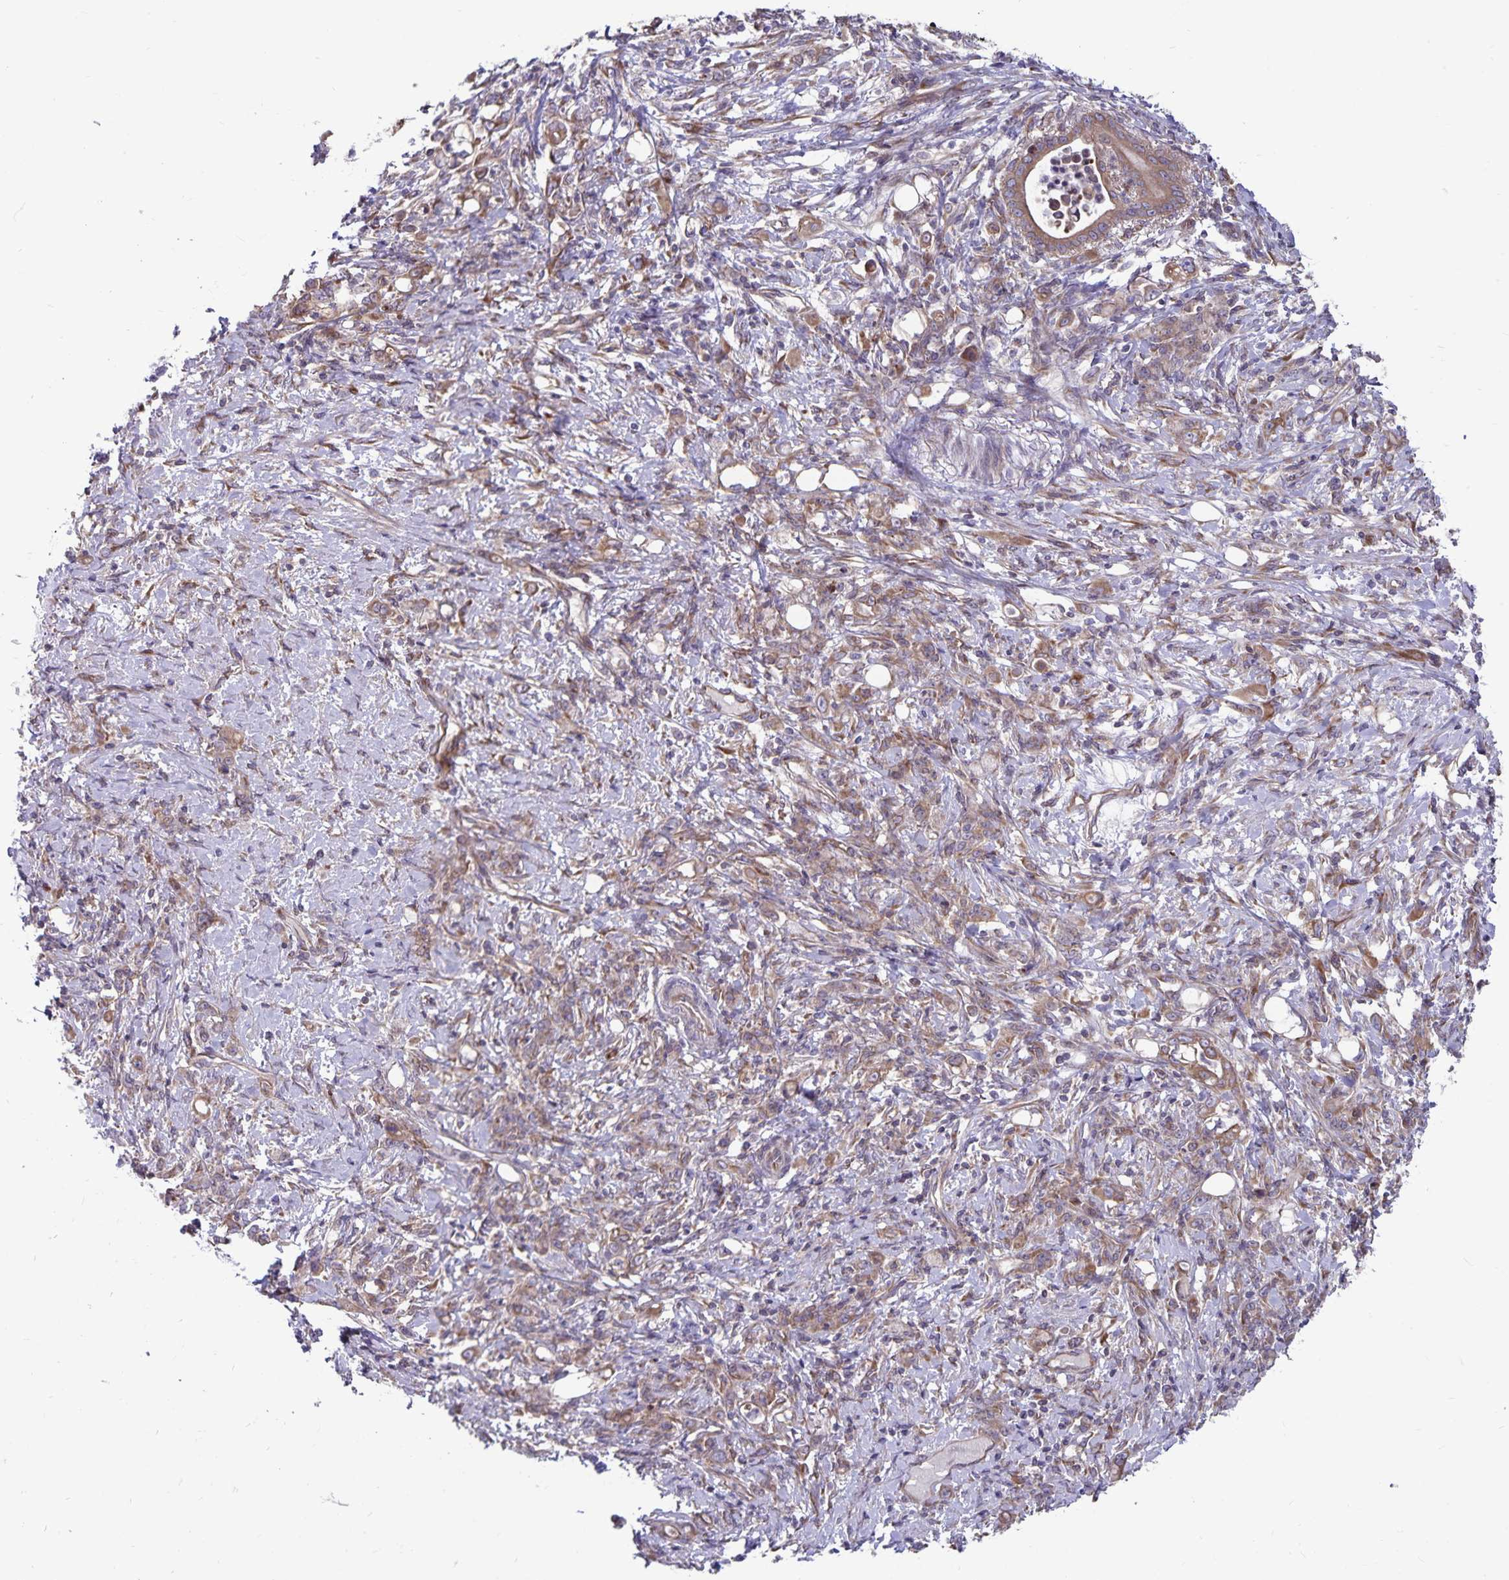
{"staining": {"intensity": "weak", "quantity": ">75%", "location": "cytoplasmic/membranous"}, "tissue": "stomach cancer", "cell_type": "Tumor cells", "image_type": "cancer", "snomed": [{"axis": "morphology", "description": "Adenocarcinoma, NOS"}, {"axis": "topography", "description": "Stomach"}], "caption": "A low amount of weak cytoplasmic/membranous staining is appreciated in approximately >75% of tumor cells in stomach cancer (adenocarcinoma) tissue.", "gene": "SEC62", "patient": {"sex": "female", "age": 79}}